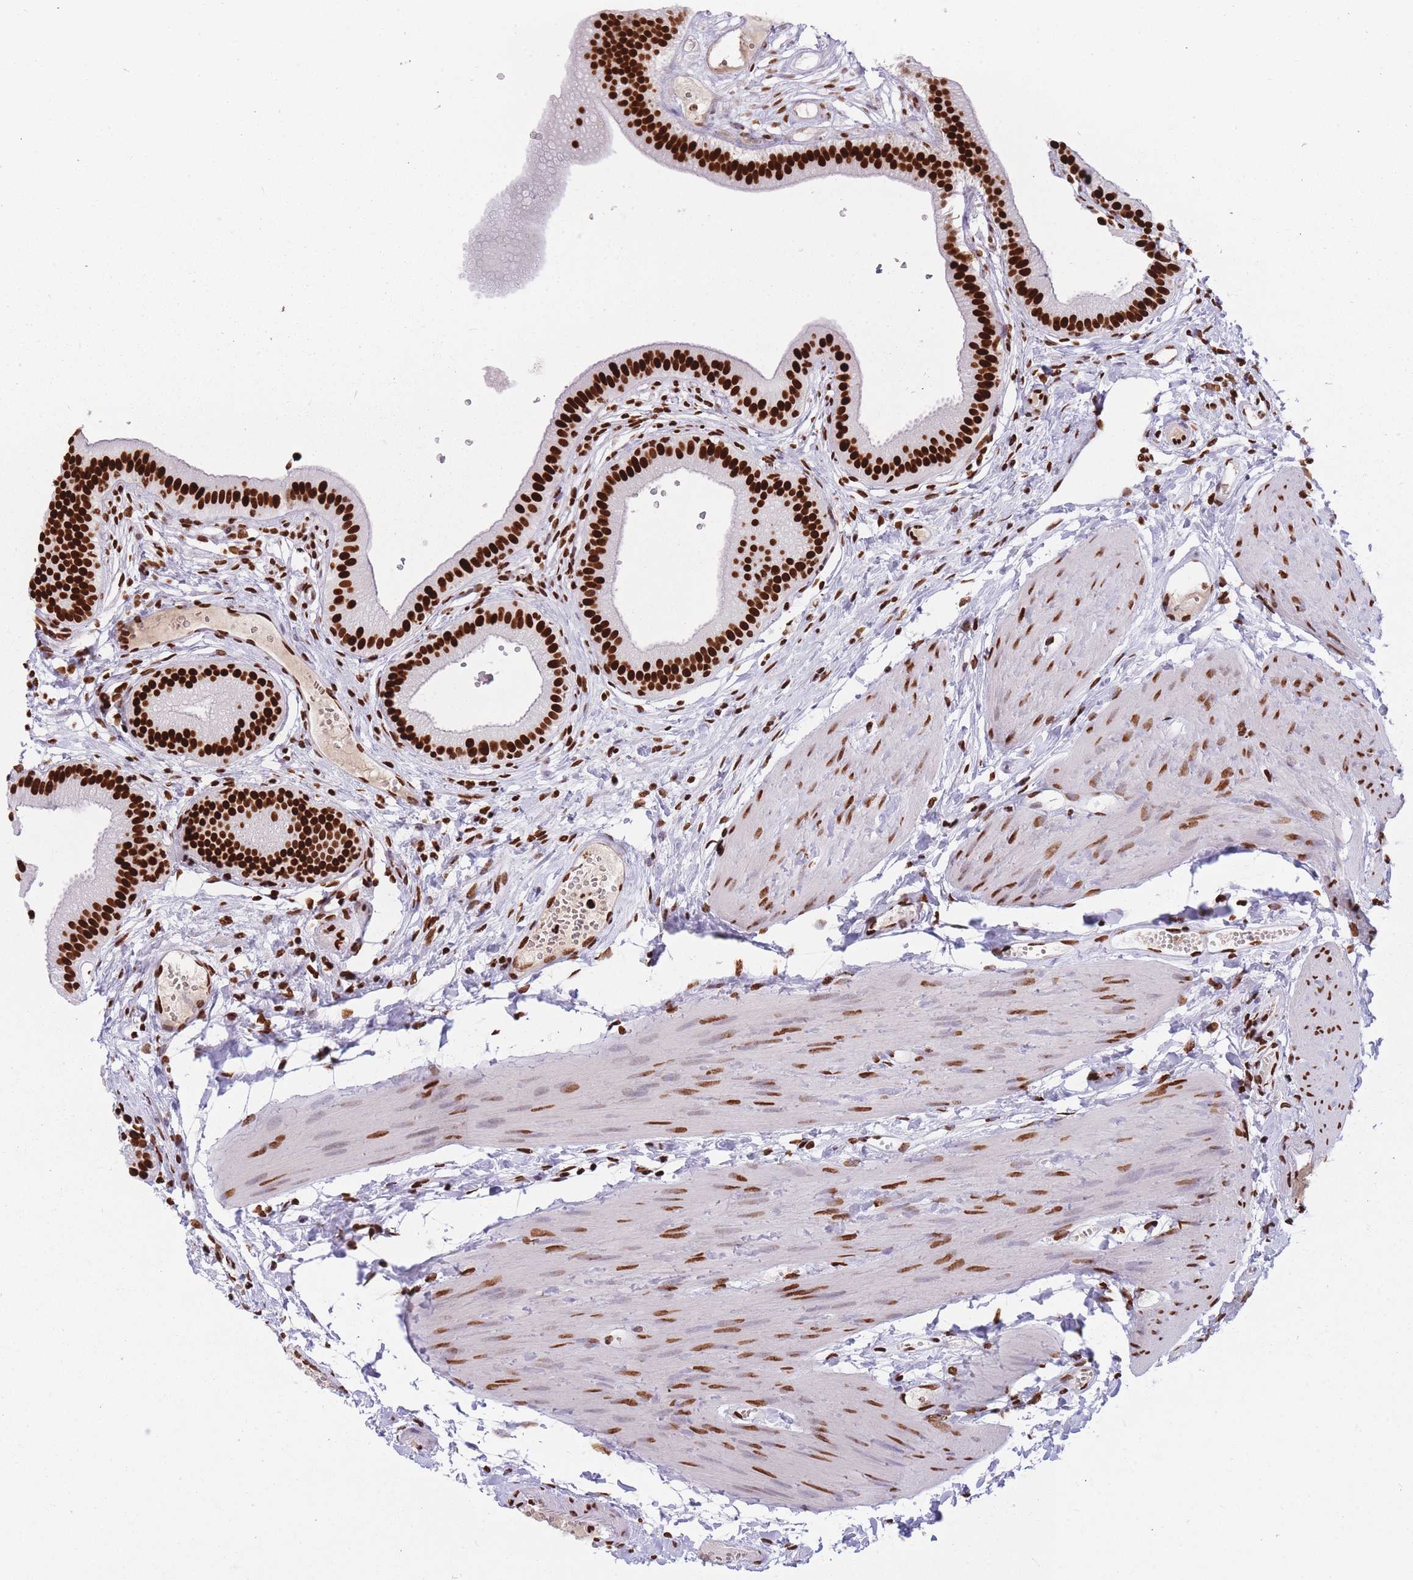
{"staining": {"intensity": "strong", "quantity": ">75%", "location": "nuclear"}, "tissue": "gallbladder", "cell_type": "Glandular cells", "image_type": "normal", "snomed": [{"axis": "morphology", "description": "Normal tissue, NOS"}, {"axis": "topography", "description": "Gallbladder"}], "caption": "High-power microscopy captured an immunohistochemistry micrograph of normal gallbladder, revealing strong nuclear positivity in approximately >75% of glandular cells. (IHC, brightfield microscopy, high magnification).", "gene": "HNRNPUL1", "patient": {"sex": "female", "age": 54}}